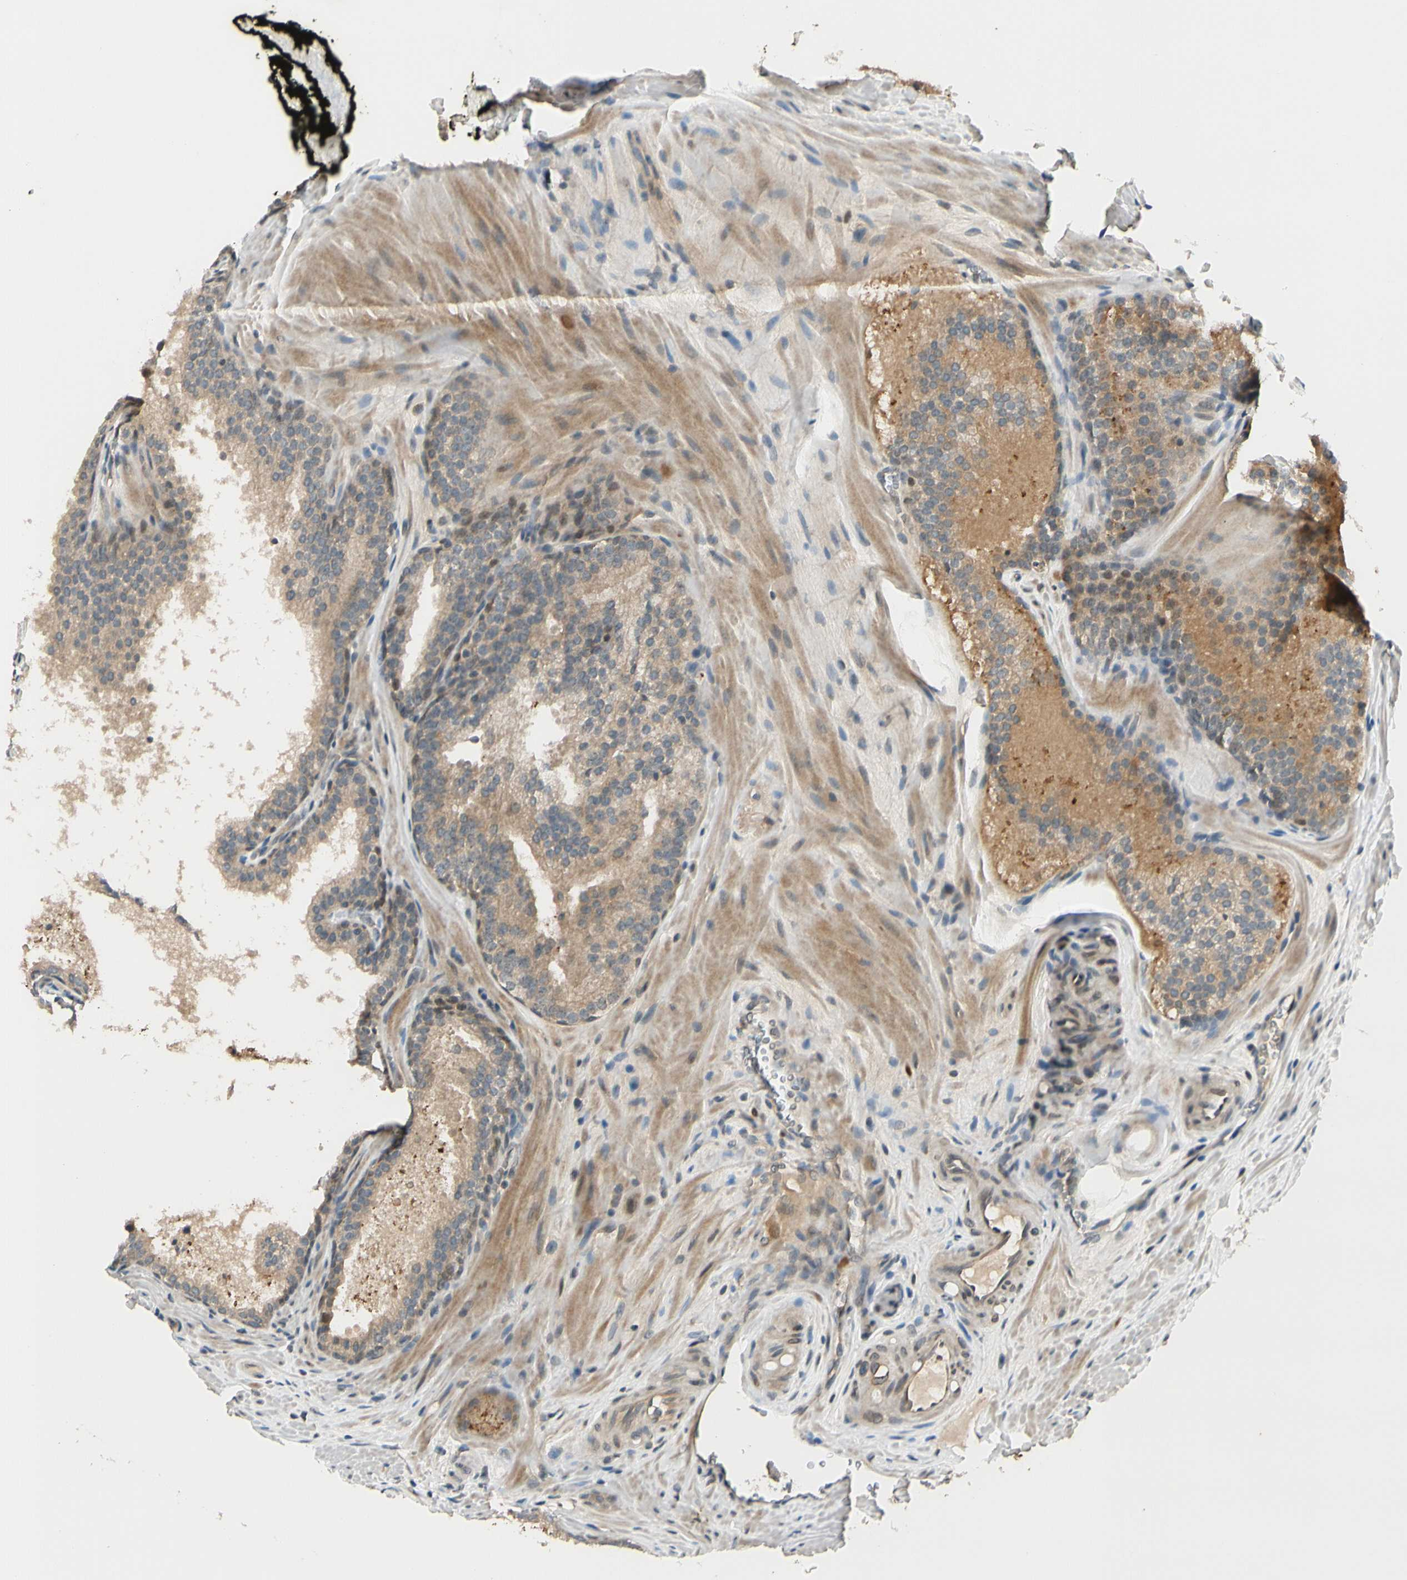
{"staining": {"intensity": "weak", "quantity": "25%-75%", "location": "cytoplasmic/membranous"}, "tissue": "prostate cancer", "cell_type": "Tumor cells", "image_type": "cancer", "snomed": [{"axis": "morphology", "description": "Adenocarcinoma, Low grade"}, {"axis": "topography", "description": "Prostate"}], "caption": "High-power microscopy captured an IHC image of adenocarcinoma (low-grade) (prostate), revealing weak cytoplasmic/membranous expression in approximately 25%-75% of tumor cells.", "gene": "FGF10", "patient": {"sex": "male", "age": 60}}